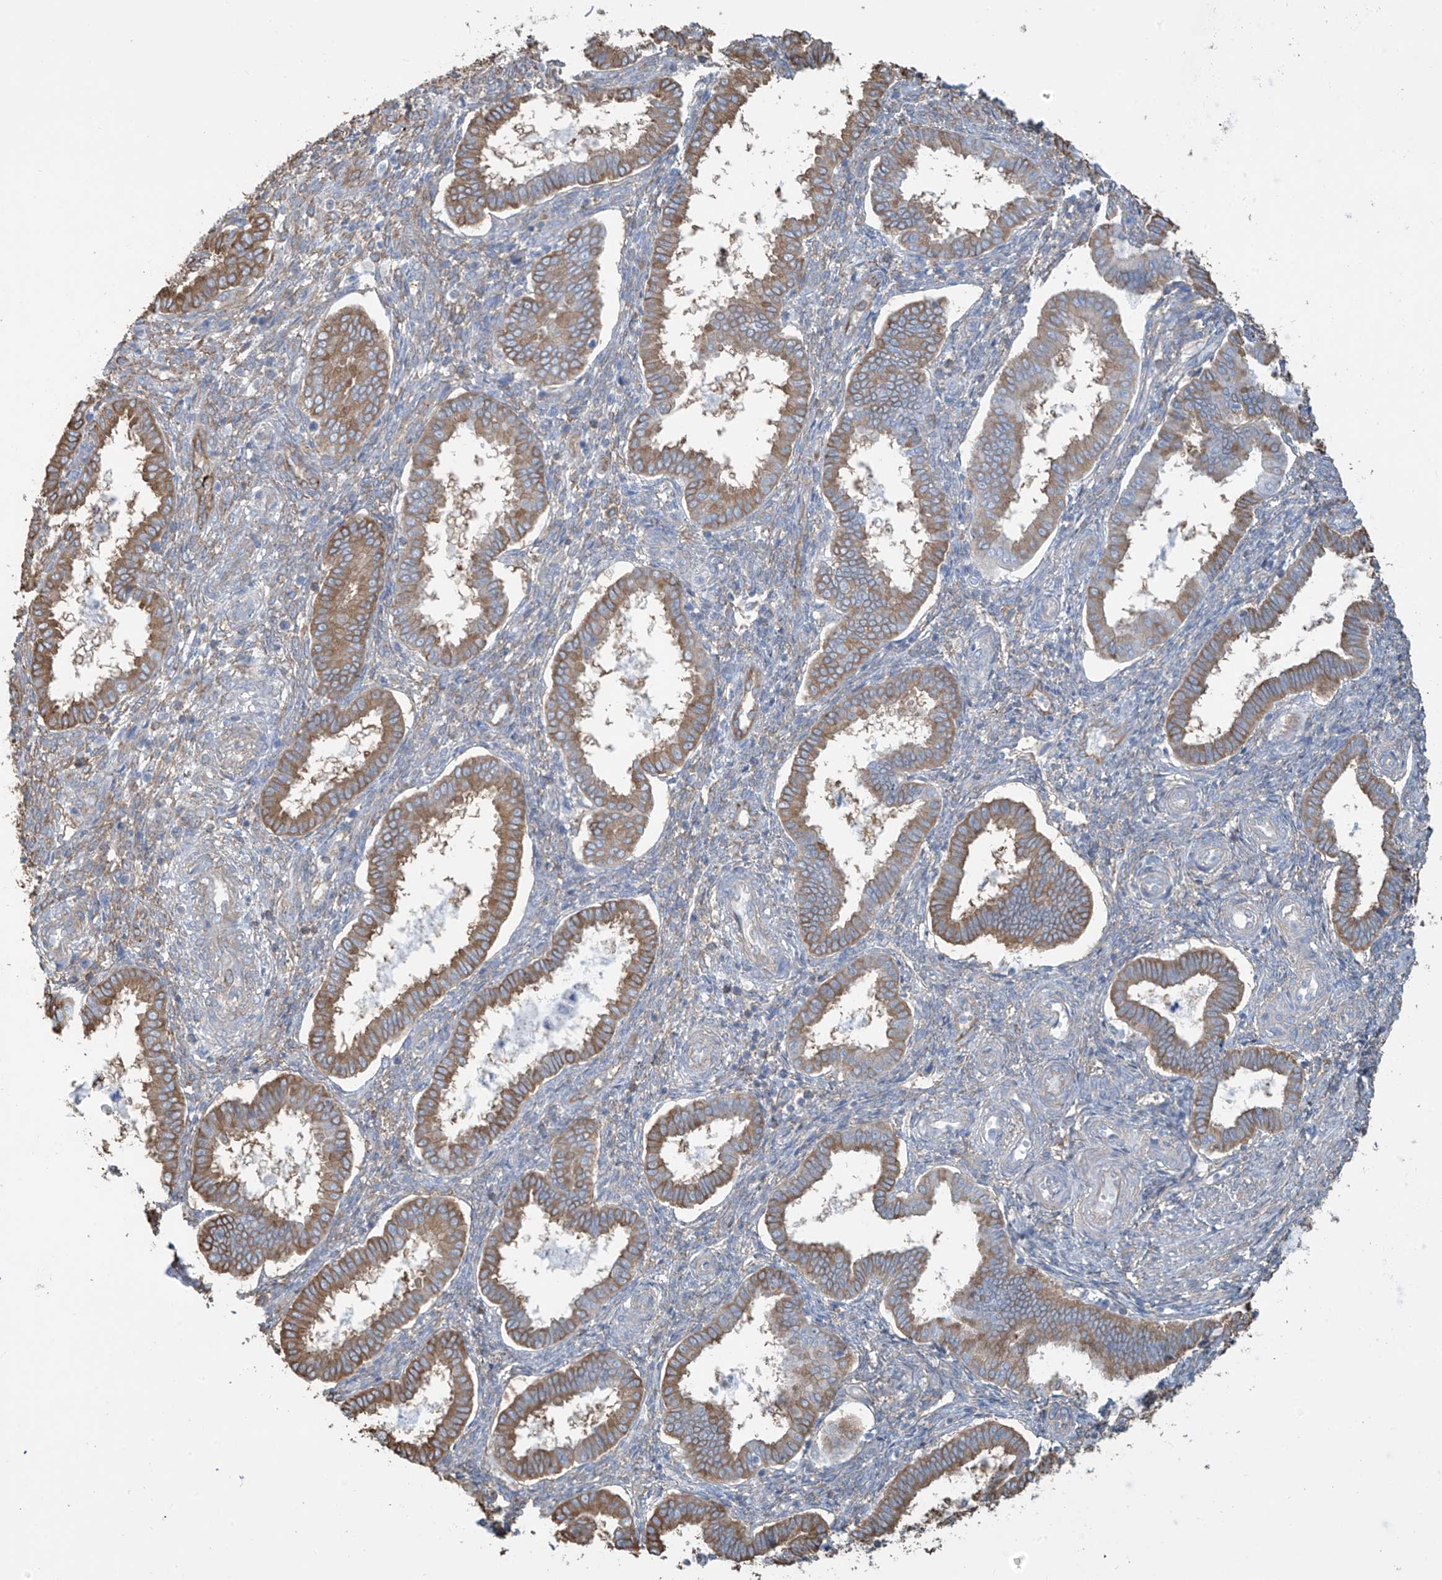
{"staining": {"intensity": "negative", "quantity": "none", "location": "none"}, "tissue": "endometrium", "cell_type": "Cells in endometrial stroma", "image_type": "normal", "snomed": [{"axis": "morphology", "description": "Normal tissue, NOS"}, {"axis": "topography", "description": "Endometrium"}], "caption": "Immunohistochemical staining of normal endometrium demonstrates no significant staining in cells in endometrial stroma. (DAB (3,3'-diaminobenzidine) immunohistochemistry (IHC) with hematoxylin counter stain).", "gene": "ZNF846", "patient": {"sex": "female", "age": 24}}